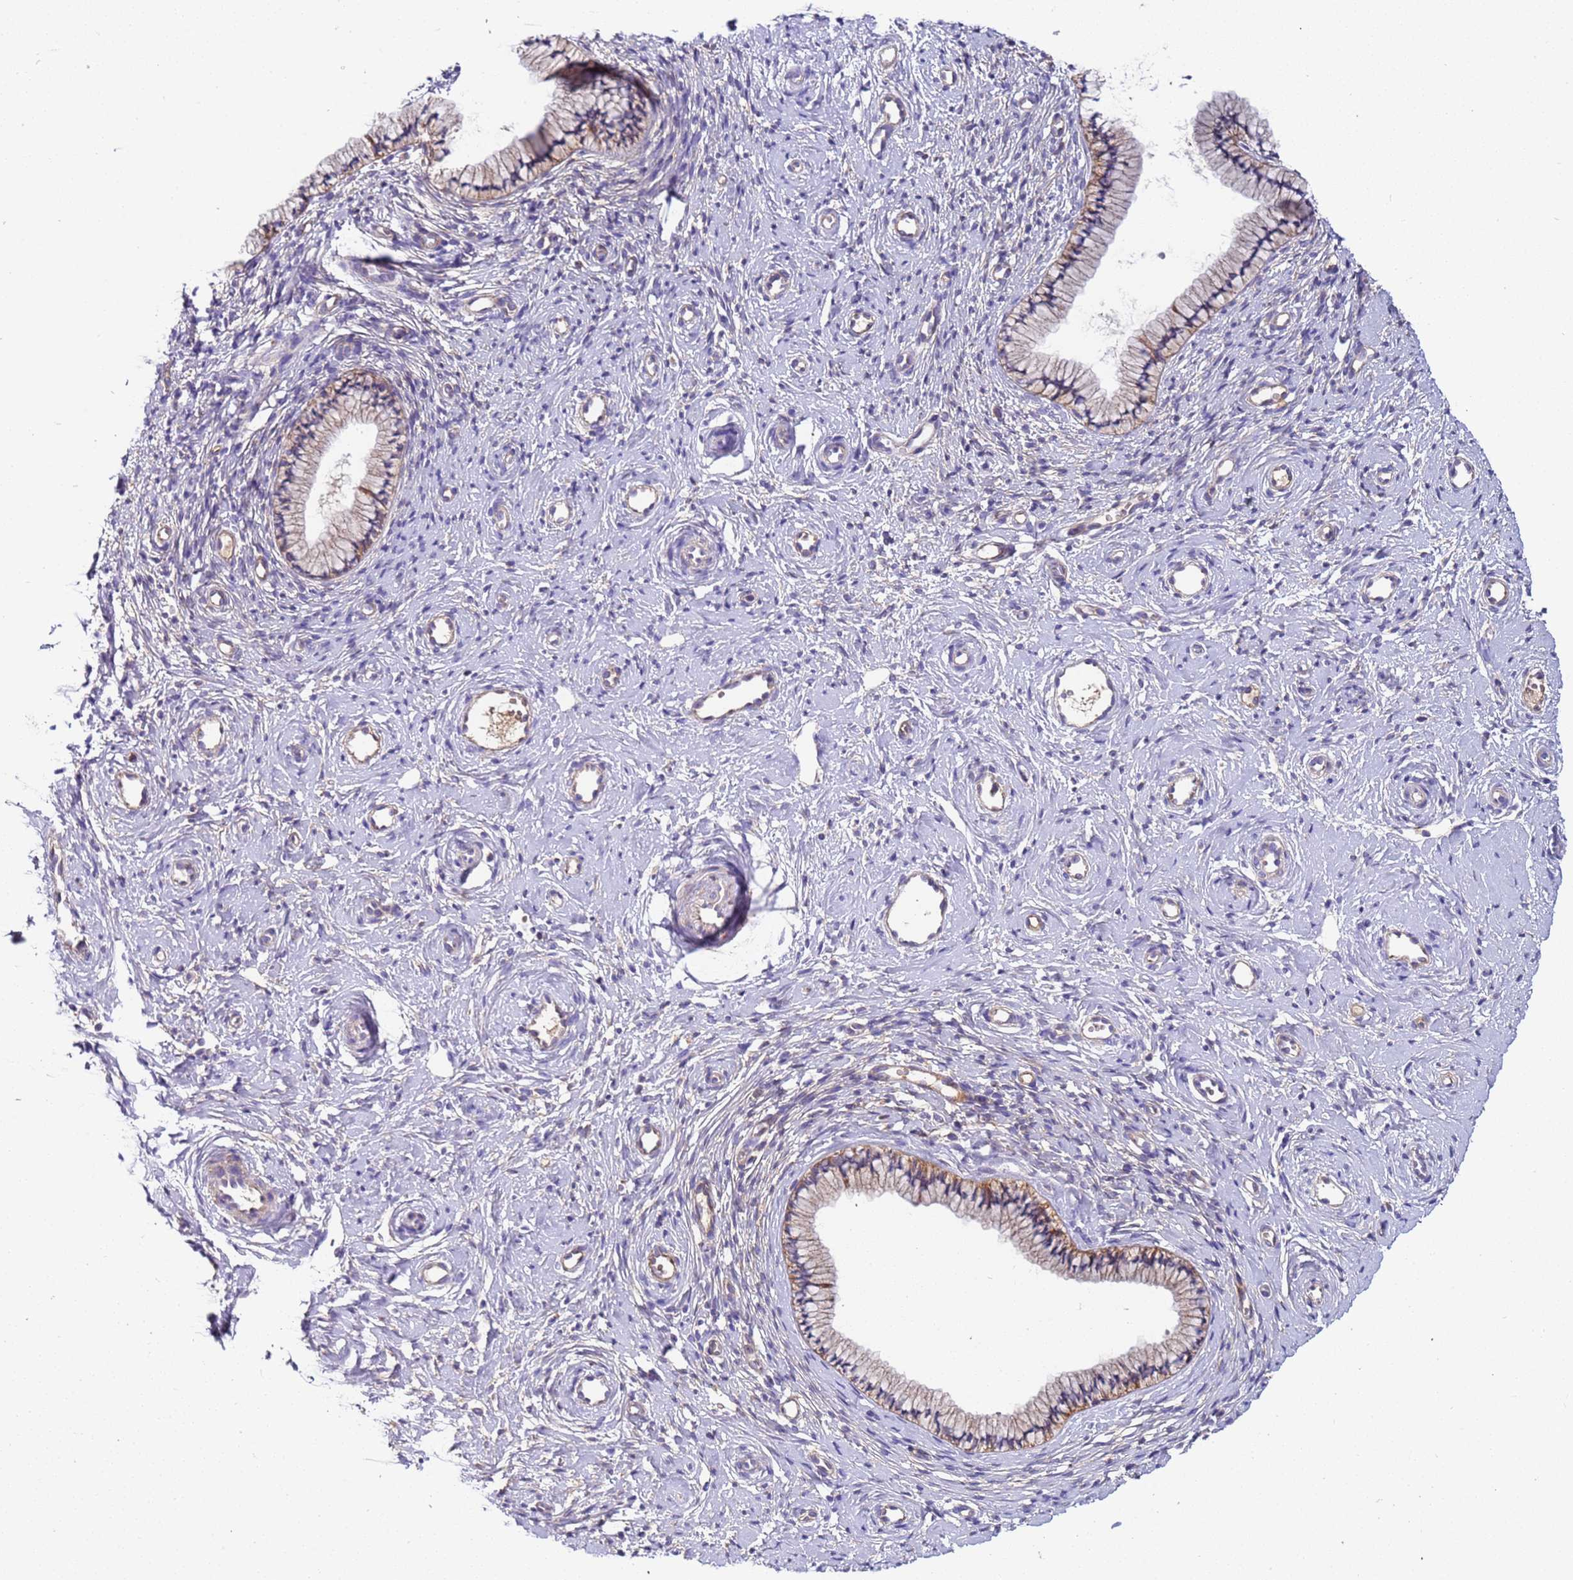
{"staining": {"intensity": "weak", "quantity": "25%-75%", "location": "cytoplasmic/membranous"}, "tissue": "cervix", "cell_type": "Glandular cells", "image_type": "normal", "snomed": [{"axis": "morphology", "description": "Normal tissue, NOS"}, {"axis": "topography", "description": "Cervix"}], "caption": "This is a histology image of IHC staining of unremarkable cervix, which shows weak staining in the cytoplasmic/membranous of glandular cells.", "gene": "TMEM126A", "patient": {"sex": "female", "age": 57}}